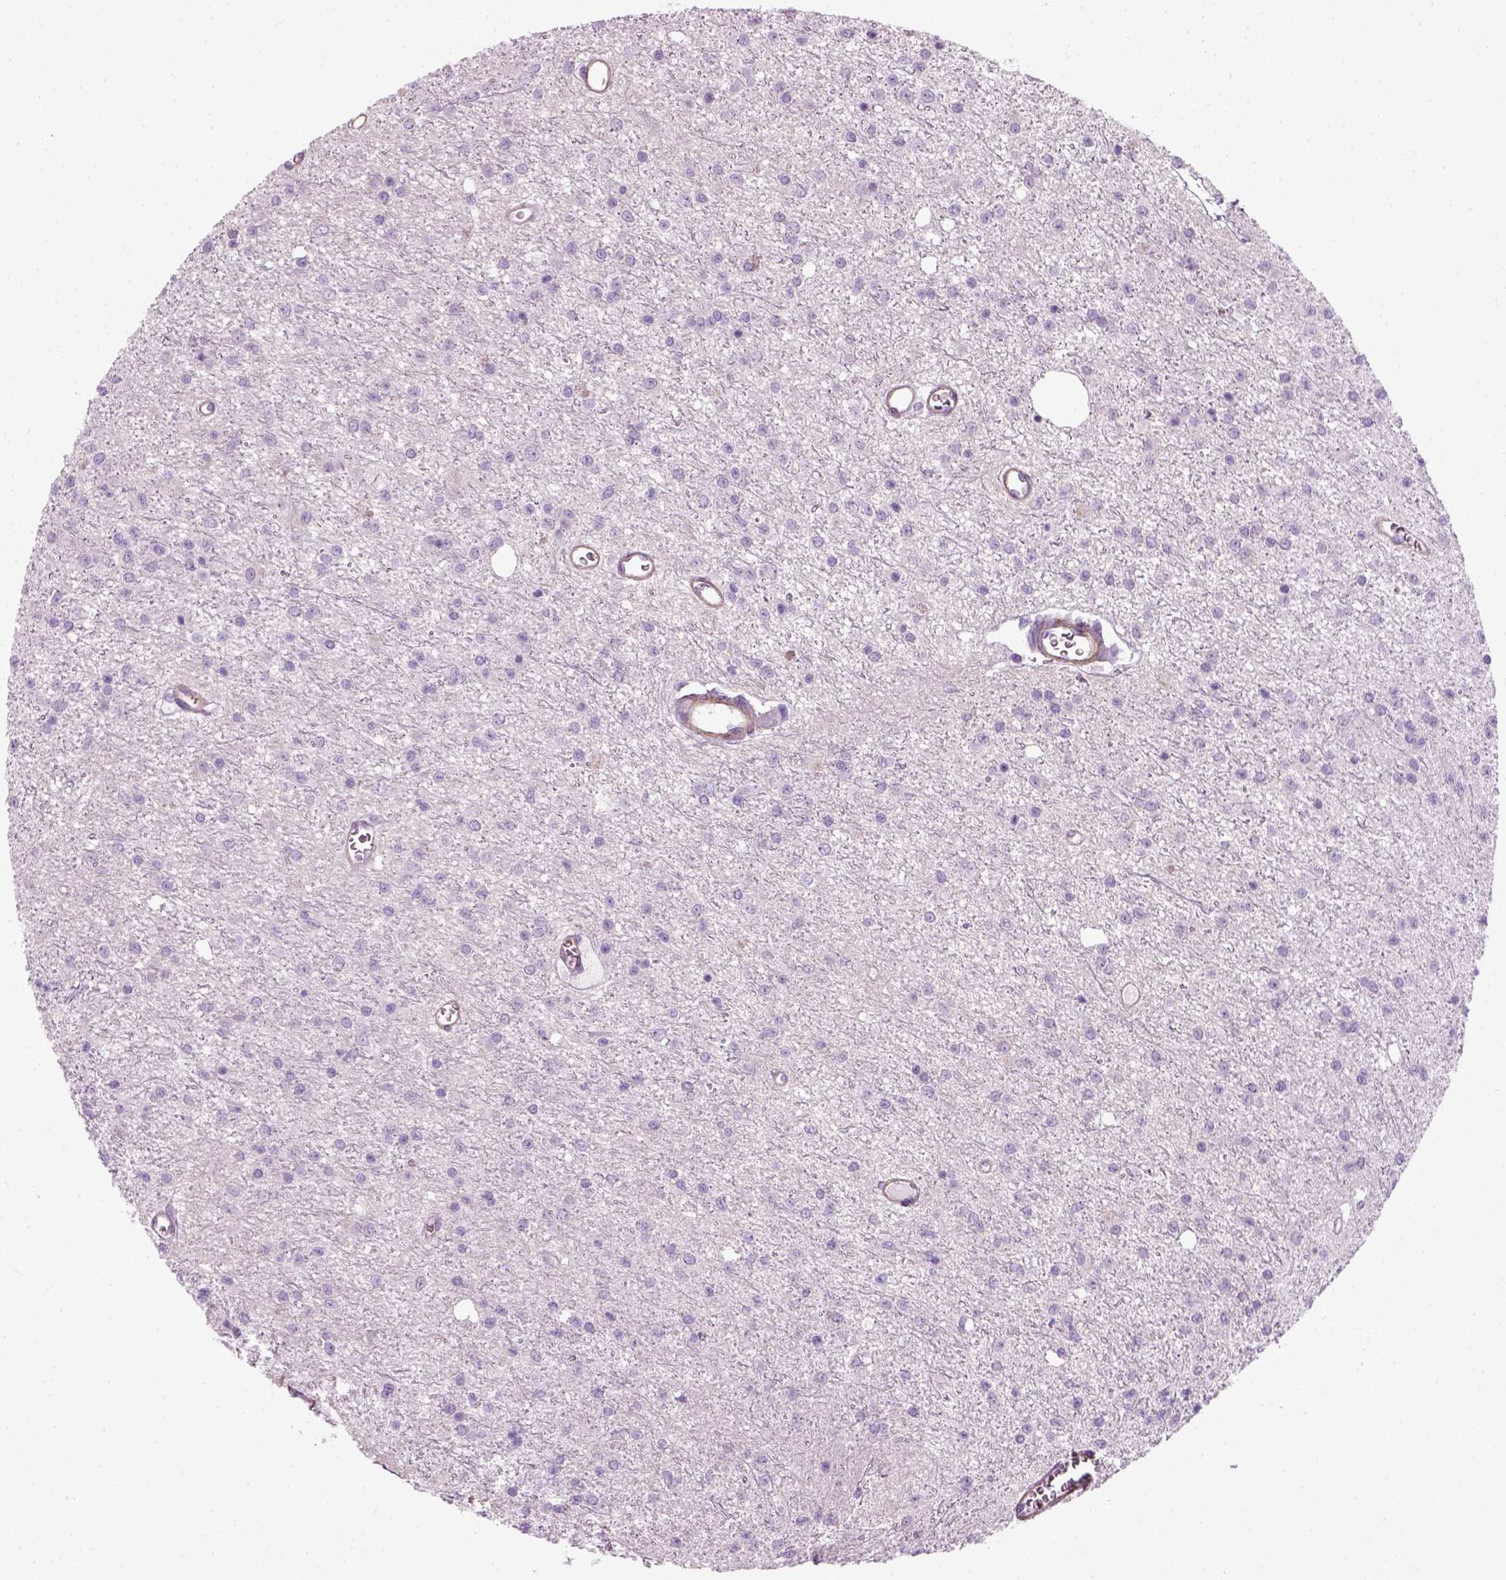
{"staining": {"intensity": "negative", "quantity": "none", "location": "none"}, "tissue": "glioma", "cell_type": "Tumor cells", "image_type": "cancer", "snomed": [{"axis": "morphology", "description": "Glioma, malignant, Low grade"}, {"axis": "topography", "description": "Brain"}], "caption": "An immunohistochemistry (IHC) histopathology image of glioma is shown. There is no staining in tumor cells of glioma.", "gene": "FAM161A", "patient": {"sex": "female", "age": 45}}